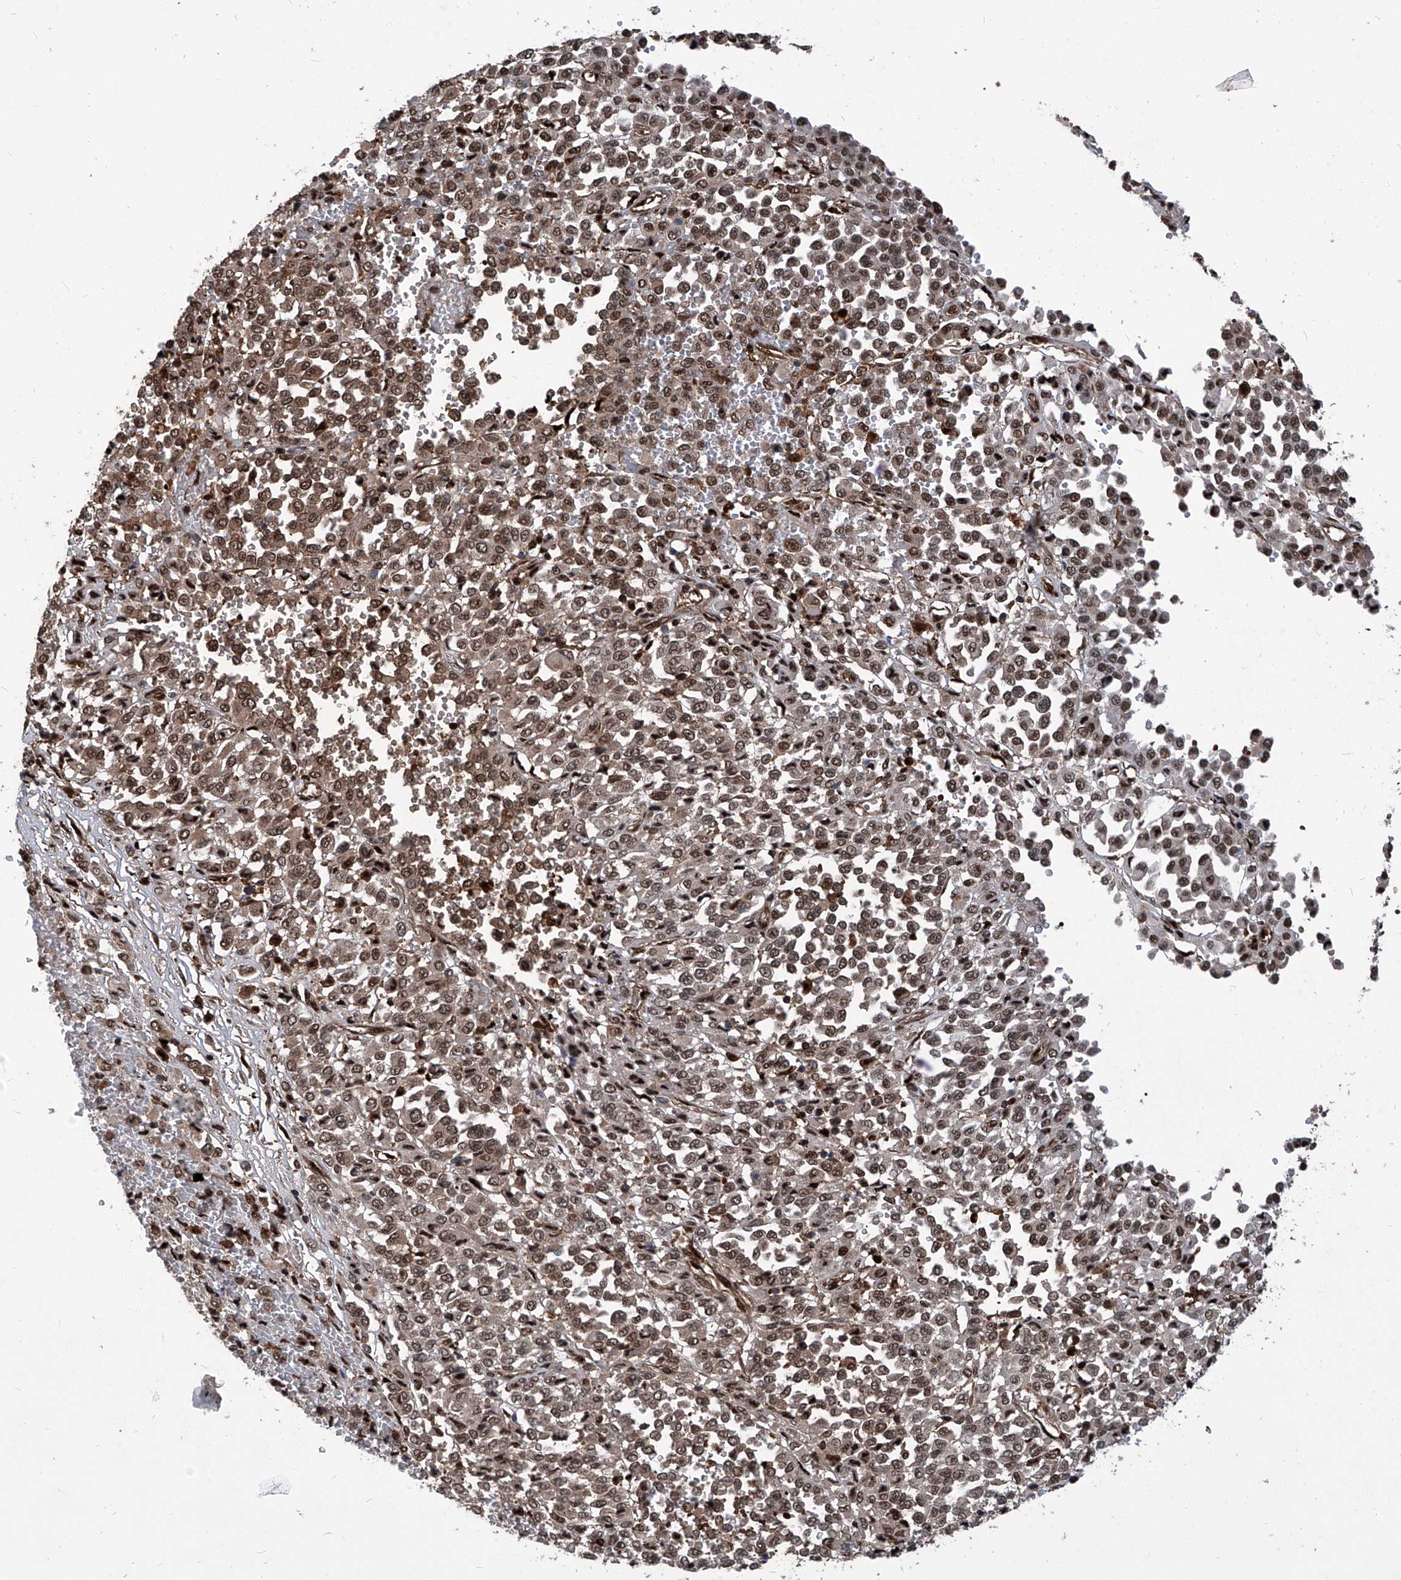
{"staining": {"intensity": "moderate", "quantity": ">75%", "location": "nuclear"}, "tissue": "melanoma", "cell_type": "Tumor cells", "image_type": "cancer", "snomed": [{"axis": "morphology", "description": "Malignant melanoma, Metastatic site"}, {"axis": "topography", "description": "Pancreas"}], "caption": "Protein analysis of melanoma tissue reveals moderate nuclear staining in approximately >75% of tumor cells.", "gene": "PSMB1", "patient": {"sex": "female", "age": 30}}